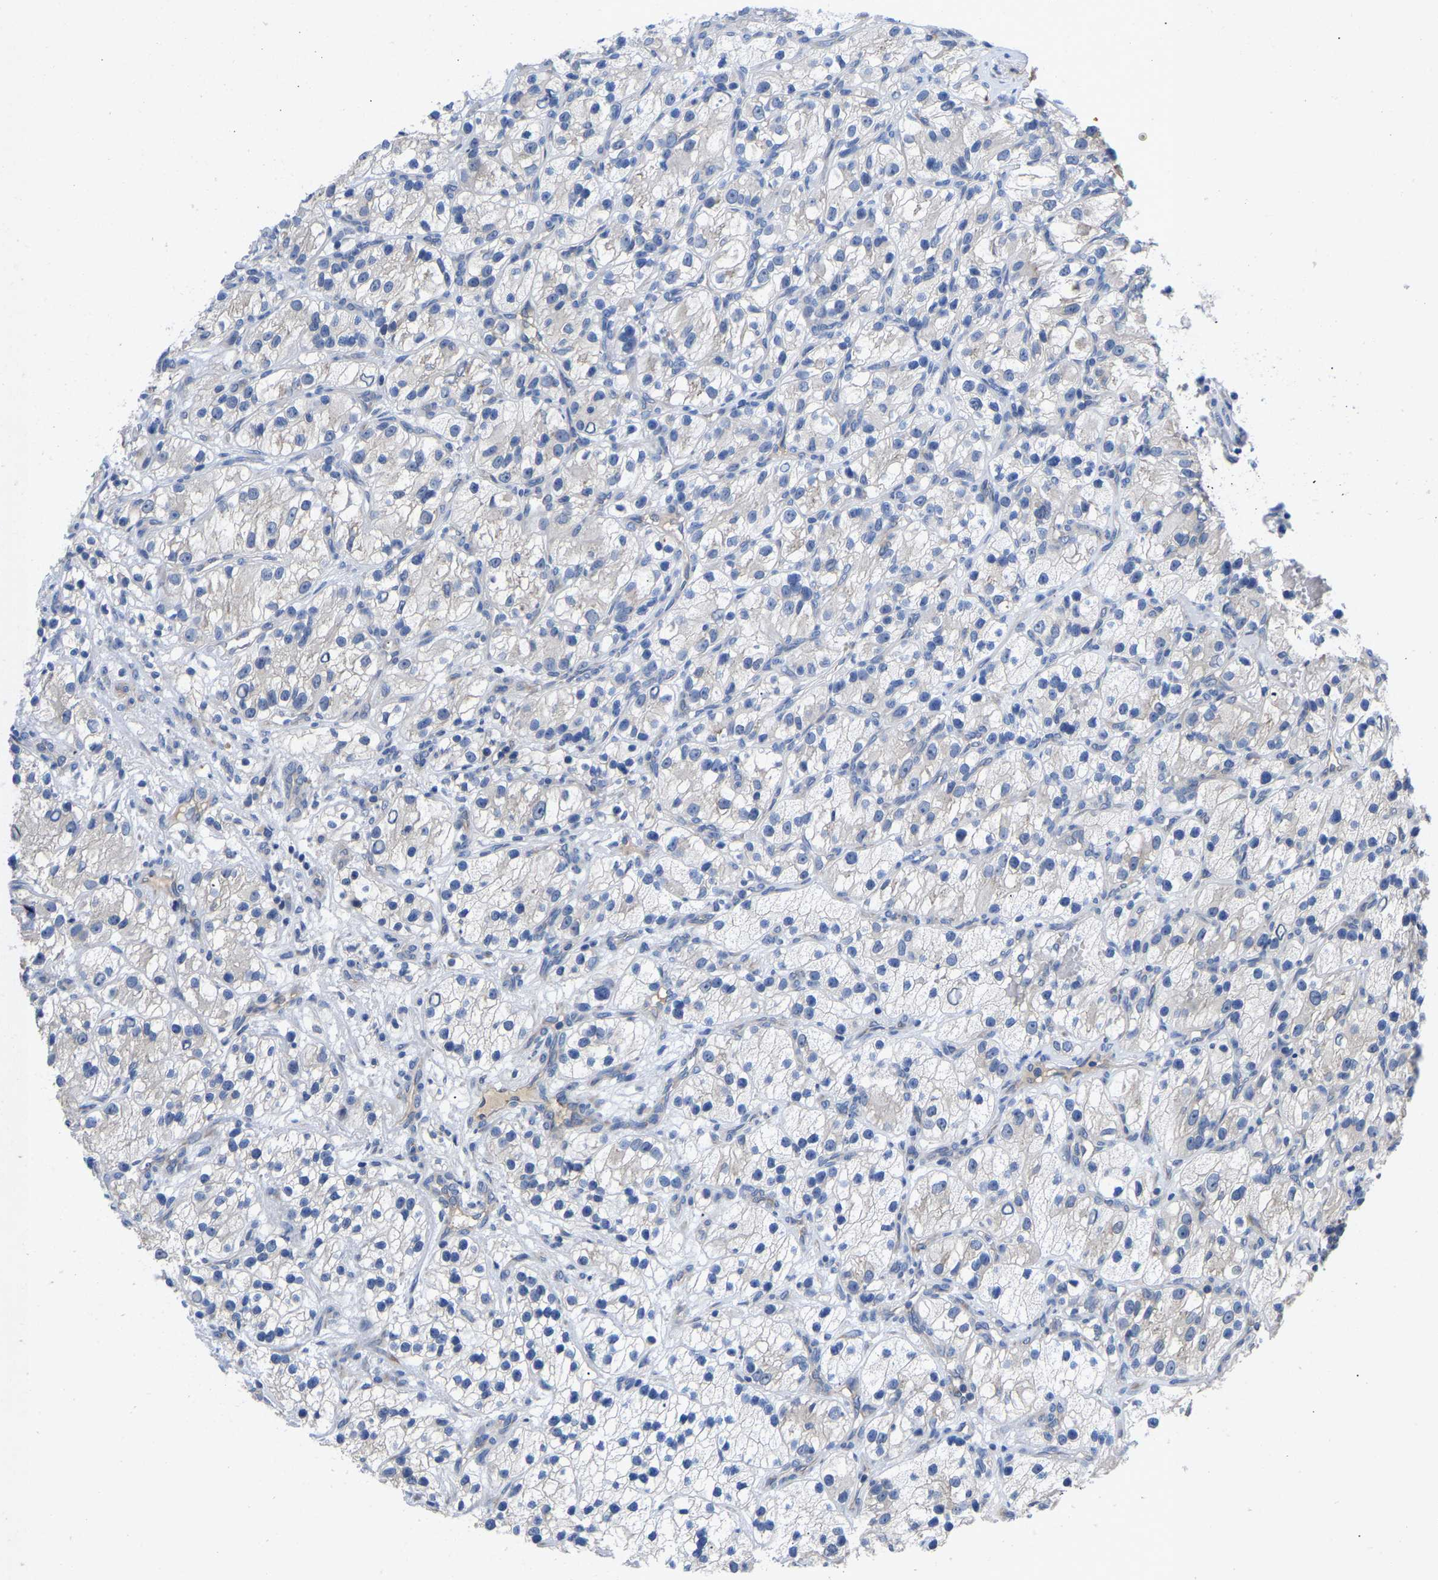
{"staining": {"intensity": "negative", "quantity": "none", "location": "none"}, "tissue": "renal cancer", "cell_type": "Tumor cells", "image_type": "cancer", "snomed": [{"axis": "morphology", "description": "Adenocarcinoma, NOS"}, {"axis": "topography", "description": "Kidney"}], "caption": "Renal cancer (adenocarcinoma) stained for a protein using IHC displays no staining tumor cells.", "gene": "ABCA10", "patient": {"sex": "female", "age": 57}}